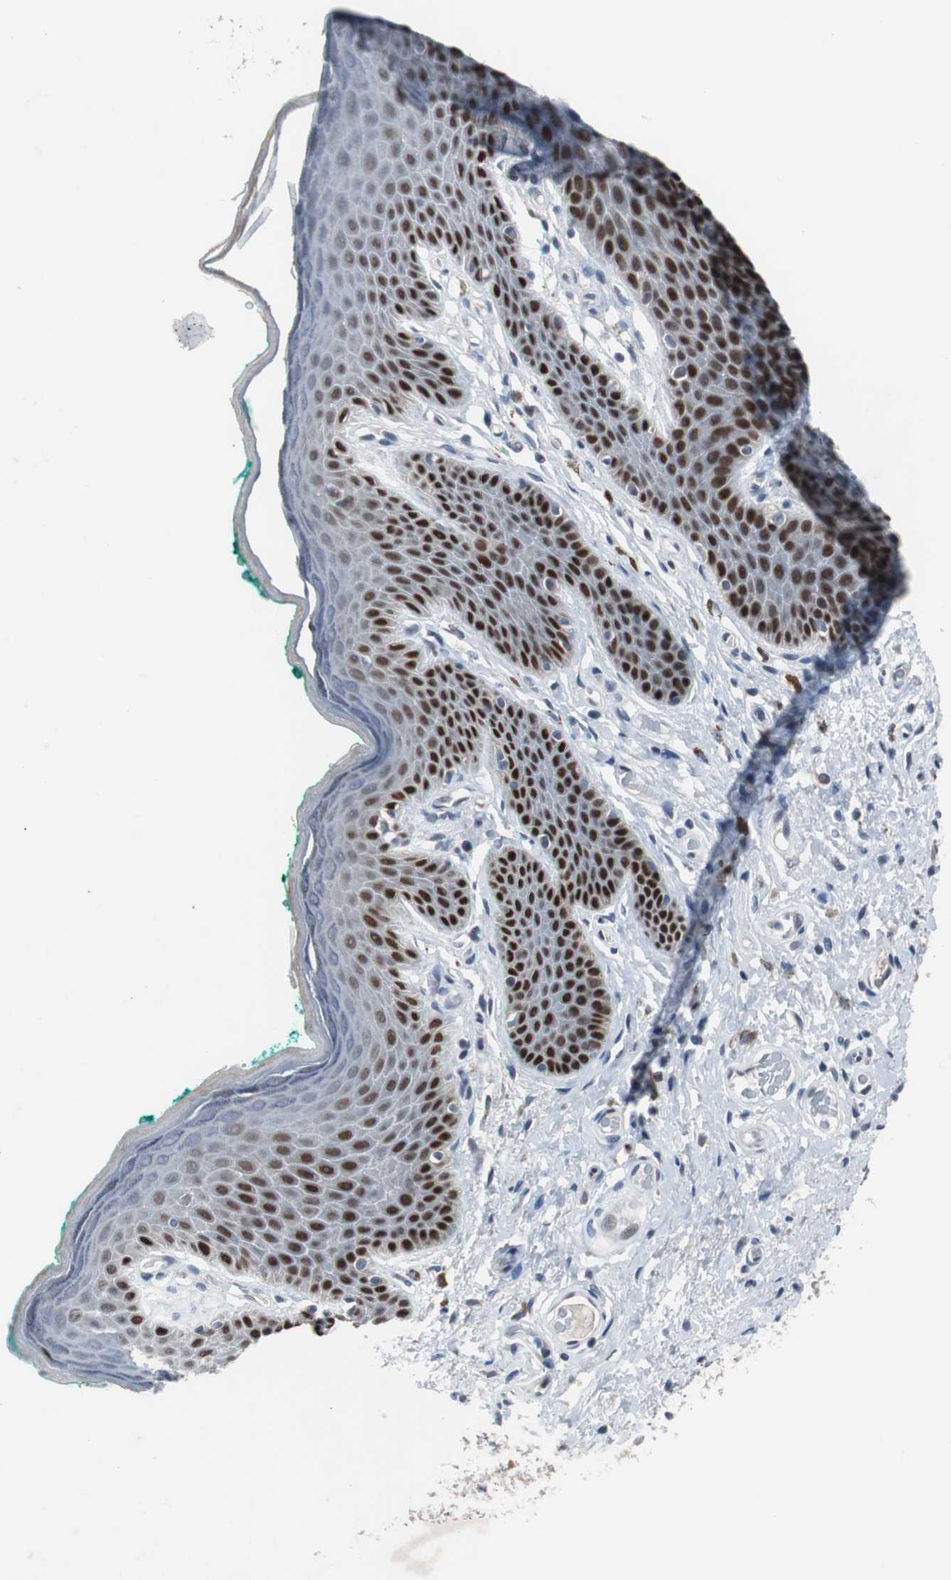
{"staining": {"intensity": "strong", "quantity": "25%-75%", "location": "nuclear"}, "tissue": "skin", "cell_type": "Epidermal cells", "image_type": "normal", "snomed": [{"axis": "morphology", "description": "Normal tissue, NOS"}, {"axis": "topography", "description": "Anal"}], "caption": "Skin stained with DAB immunohistochemistry shows high levels of strong nuclear expression in approximately 25%-75% of epidermal cells.", "gene": "TP63", "patient": {"sex": "male", "age": 74}}